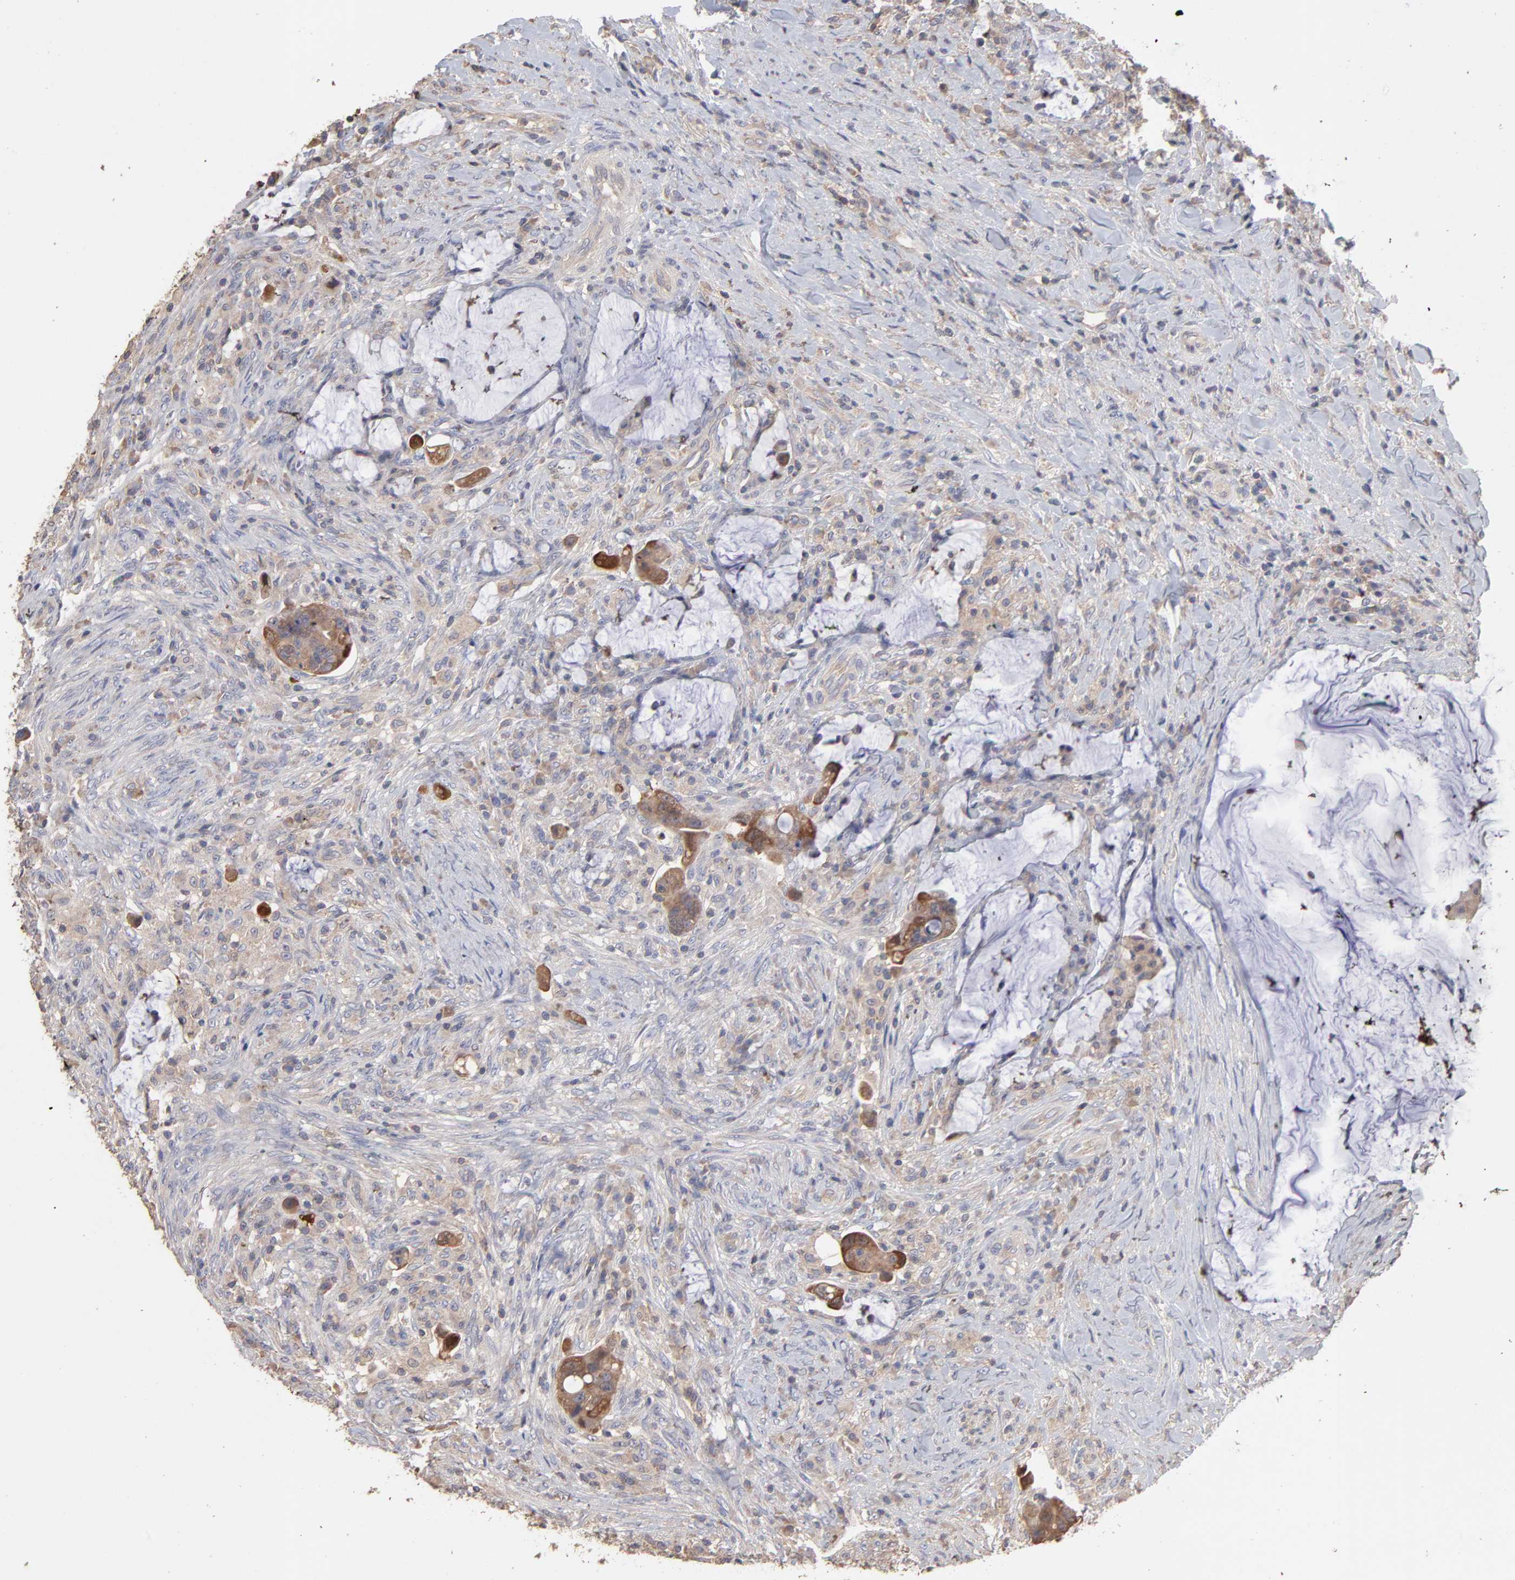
{"staining": {"intensity": "moderate", "quantity": ">75%", "location": "cytoplasmic/membranous"}, "tissue": "colorectal cancer", "cell_type": "Tumor cells", "image_type": "cancer", "snomed": [{"axis": "morphology", "description": "Adenocarcinoma, NOS"}, {"axis": "topography", "description": "Rectum"}], "caption": "A brown stain shows moderate cytoplasmic/membranous positivity of a protein in human colorectal adenocarcinoma tumor cells.", "gene": "TANGO2", "patient": {"sex": "female", "age": 71}}